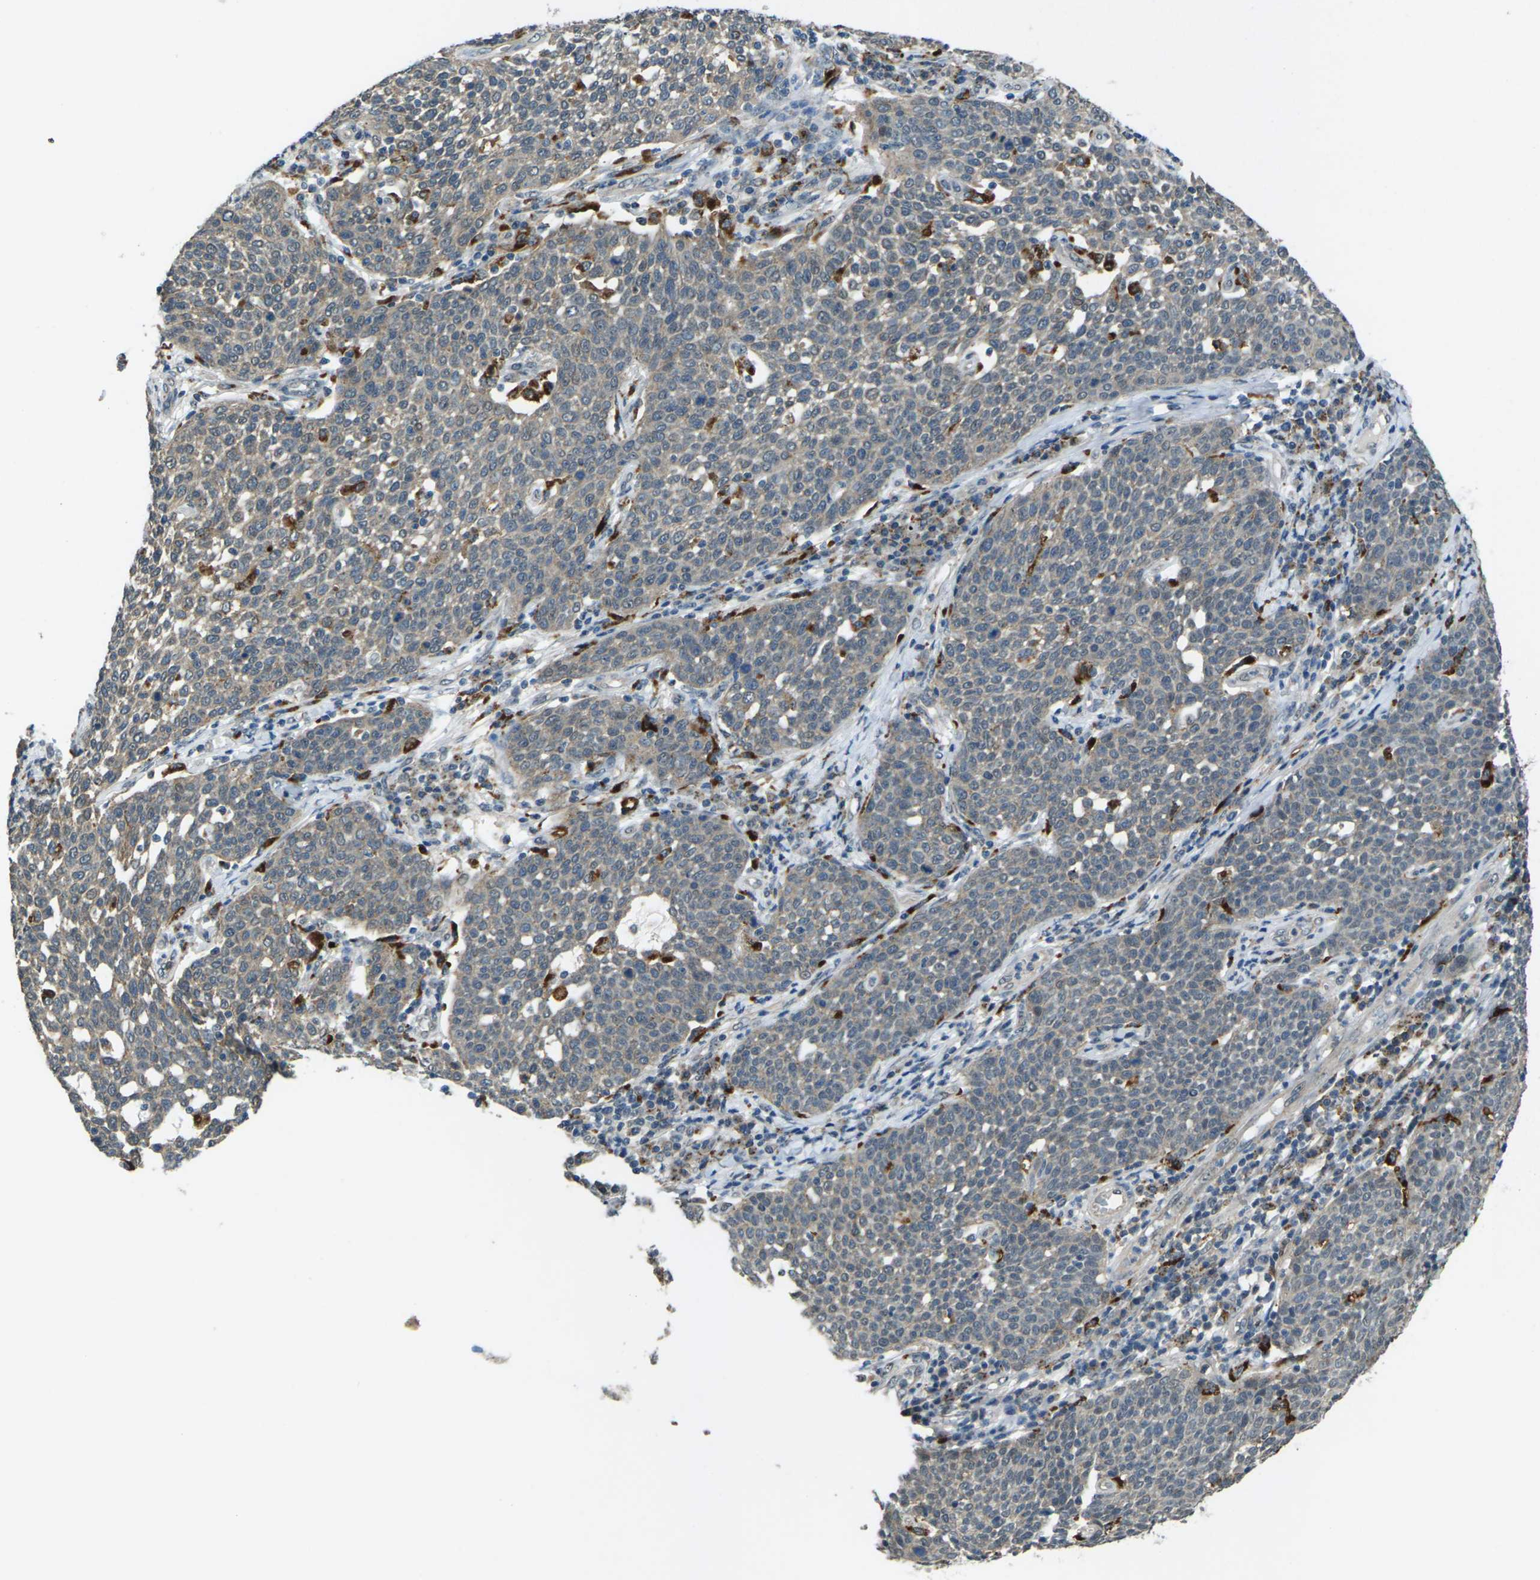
{"staining": {"intensity": "weak", "quantity": "25%-75%", "location": "cytoplasmic/membranous"}, "tissue": "cervical cancer", "cell_type": "Tumor cells", "image_type": "cancer", "snomed": [{"axis": "morphology", "description": "Squamous cell carcinoma, NOS"}, {"axis": "topography", "description": "Cervix"}], "caption": "Approximately 25%-75% of tumor cells in cervical cancer (squamous cell carcinoma) display weak cytoplasmic/membranous protein staining as visualized by brown immunohistochemical staining.", "gene": "SLC31A2", "patient": {"sex": "female", "age": 34}}